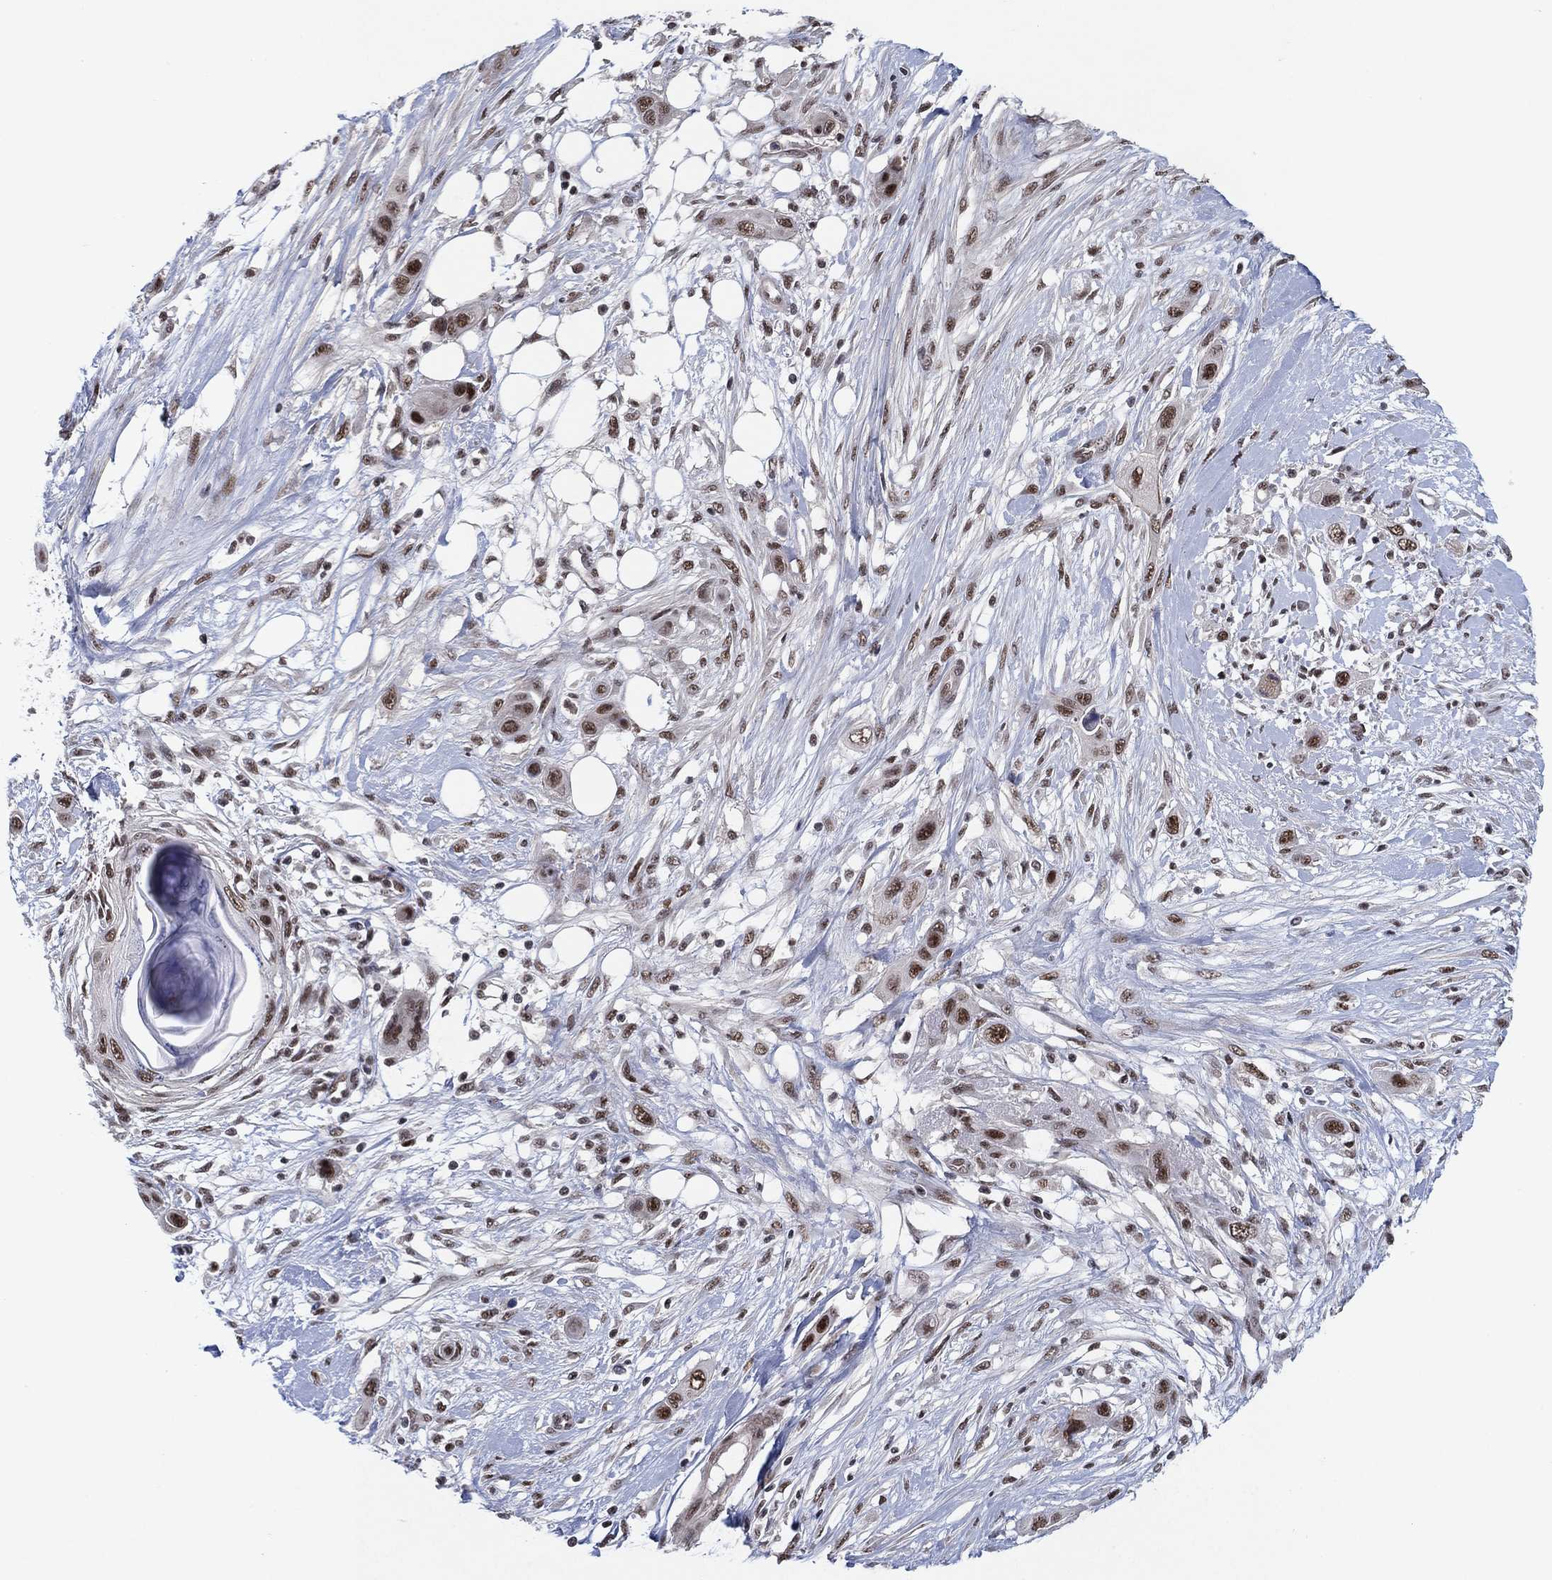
{"staining": {"intensity": "strong", "quantity": "25%-75%", "location": "nuclear"}, "tissue": "skin cancer", "cell_type": "Tumor cells", "image_type": "cancer", "snomed": [{"axis": "morphology", "description": "Squamous cell carcinoma, NOS"}, {"axis": "topography", "description": "Skin"}], "caption": "The immunohistochemical stain shows strong nuclear expression in tumor cells of skin cancer tissue.", "gene": "DGCR8", "patient": {"sex": "male", "age": 79}}